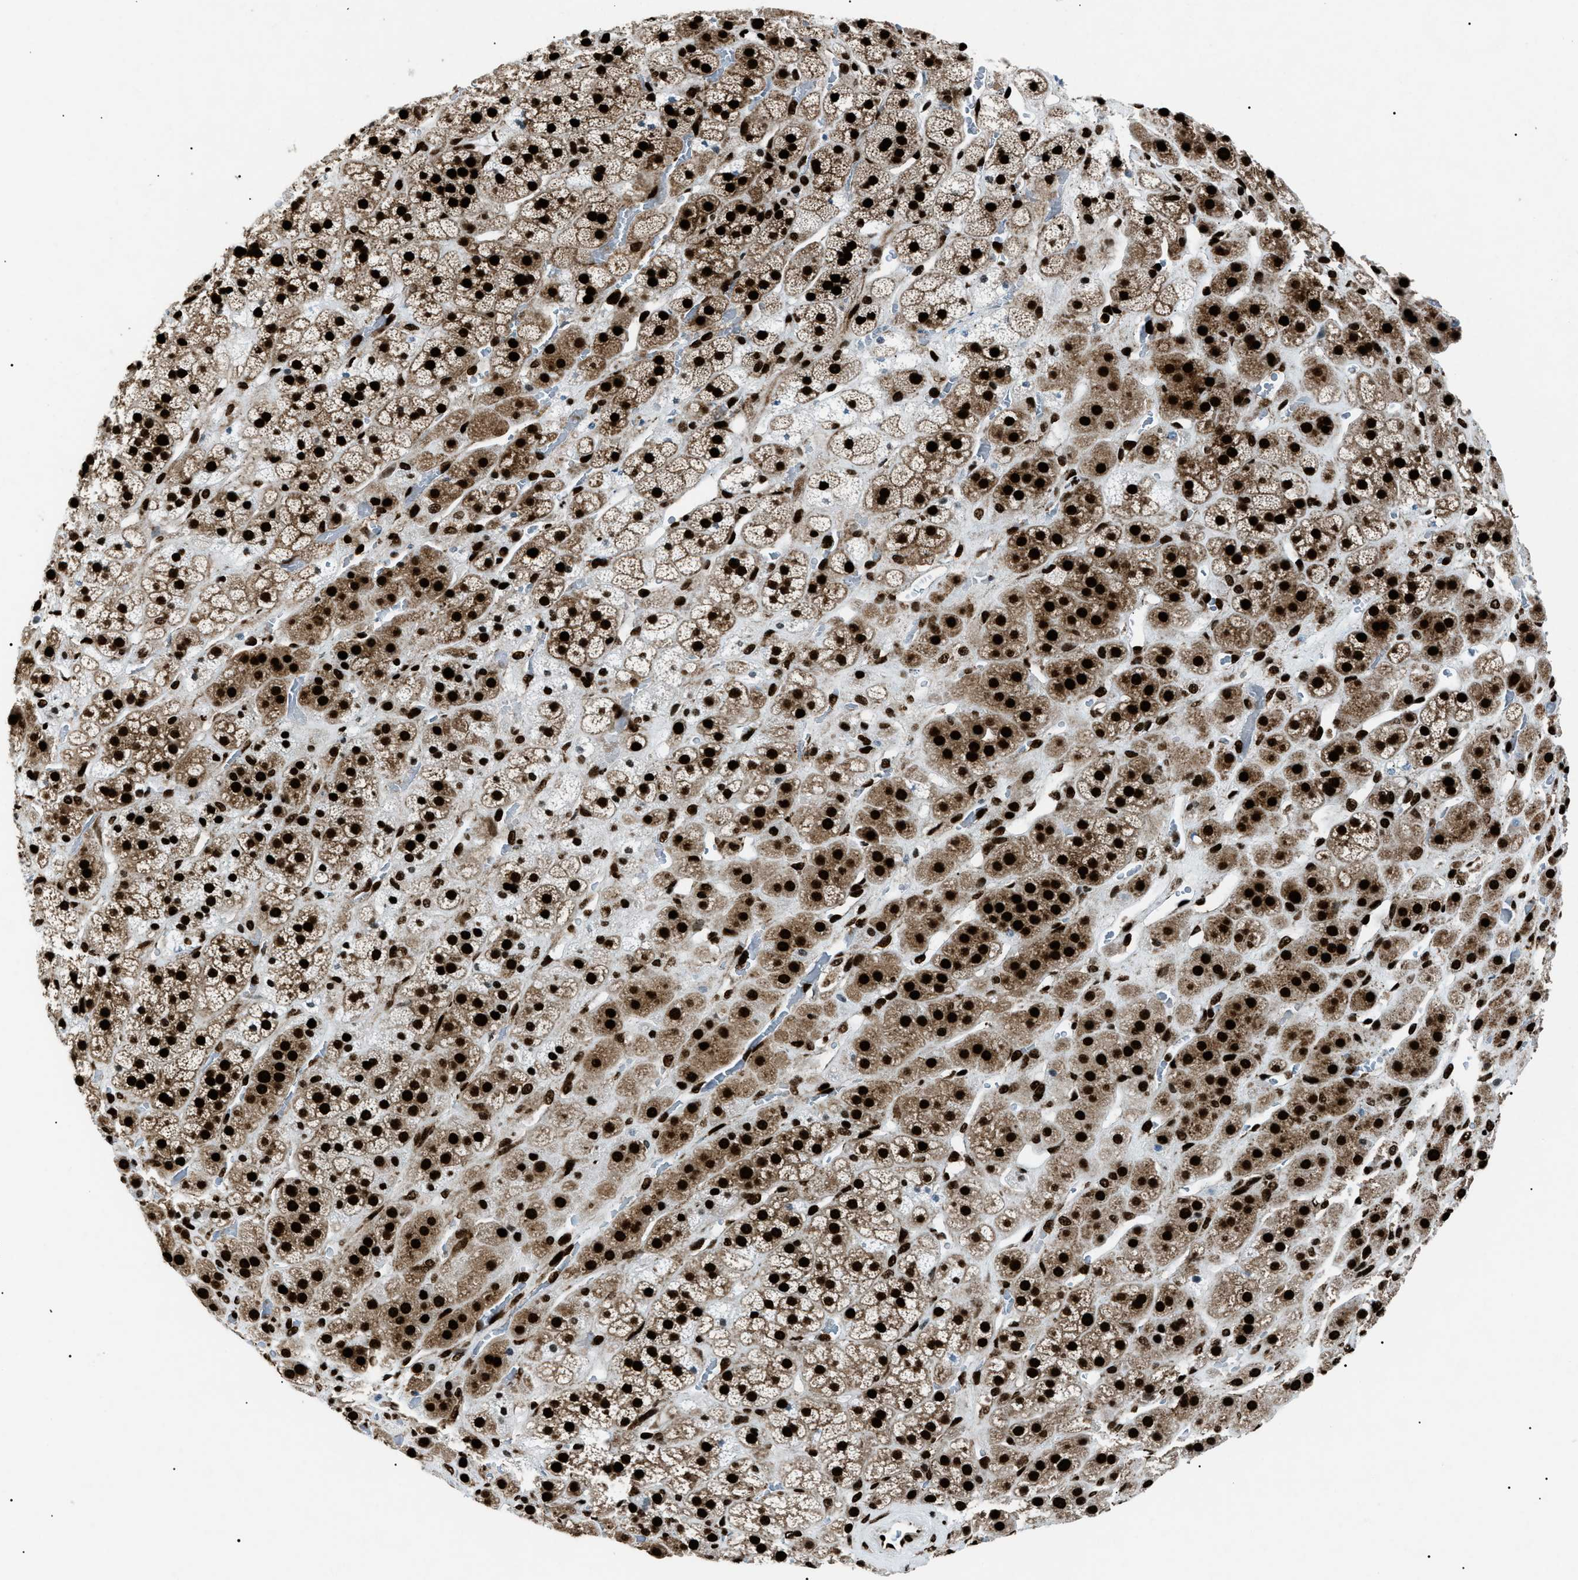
{"staining": {"intensity": "strong", "quantity": ">75%", "location": "cytoplasmic/membranous,nuclear"}, "tissue": "adrenal gland", "cell_type": "Glandular cells", "image_type": "normal", "snomed": [{"axis": "morphology", "description": "Normal tissue, NOS"}, {"axis": "topography", "description": "Adrenal gland"}], "caption": "Protein staining of benign adrenal gland displays strong cytoplasmic/membranous,nuclear expression in about >75% of glandular cells.", "gene": "HNRNPK", "patient": {"sex": "male", "age": 56}}